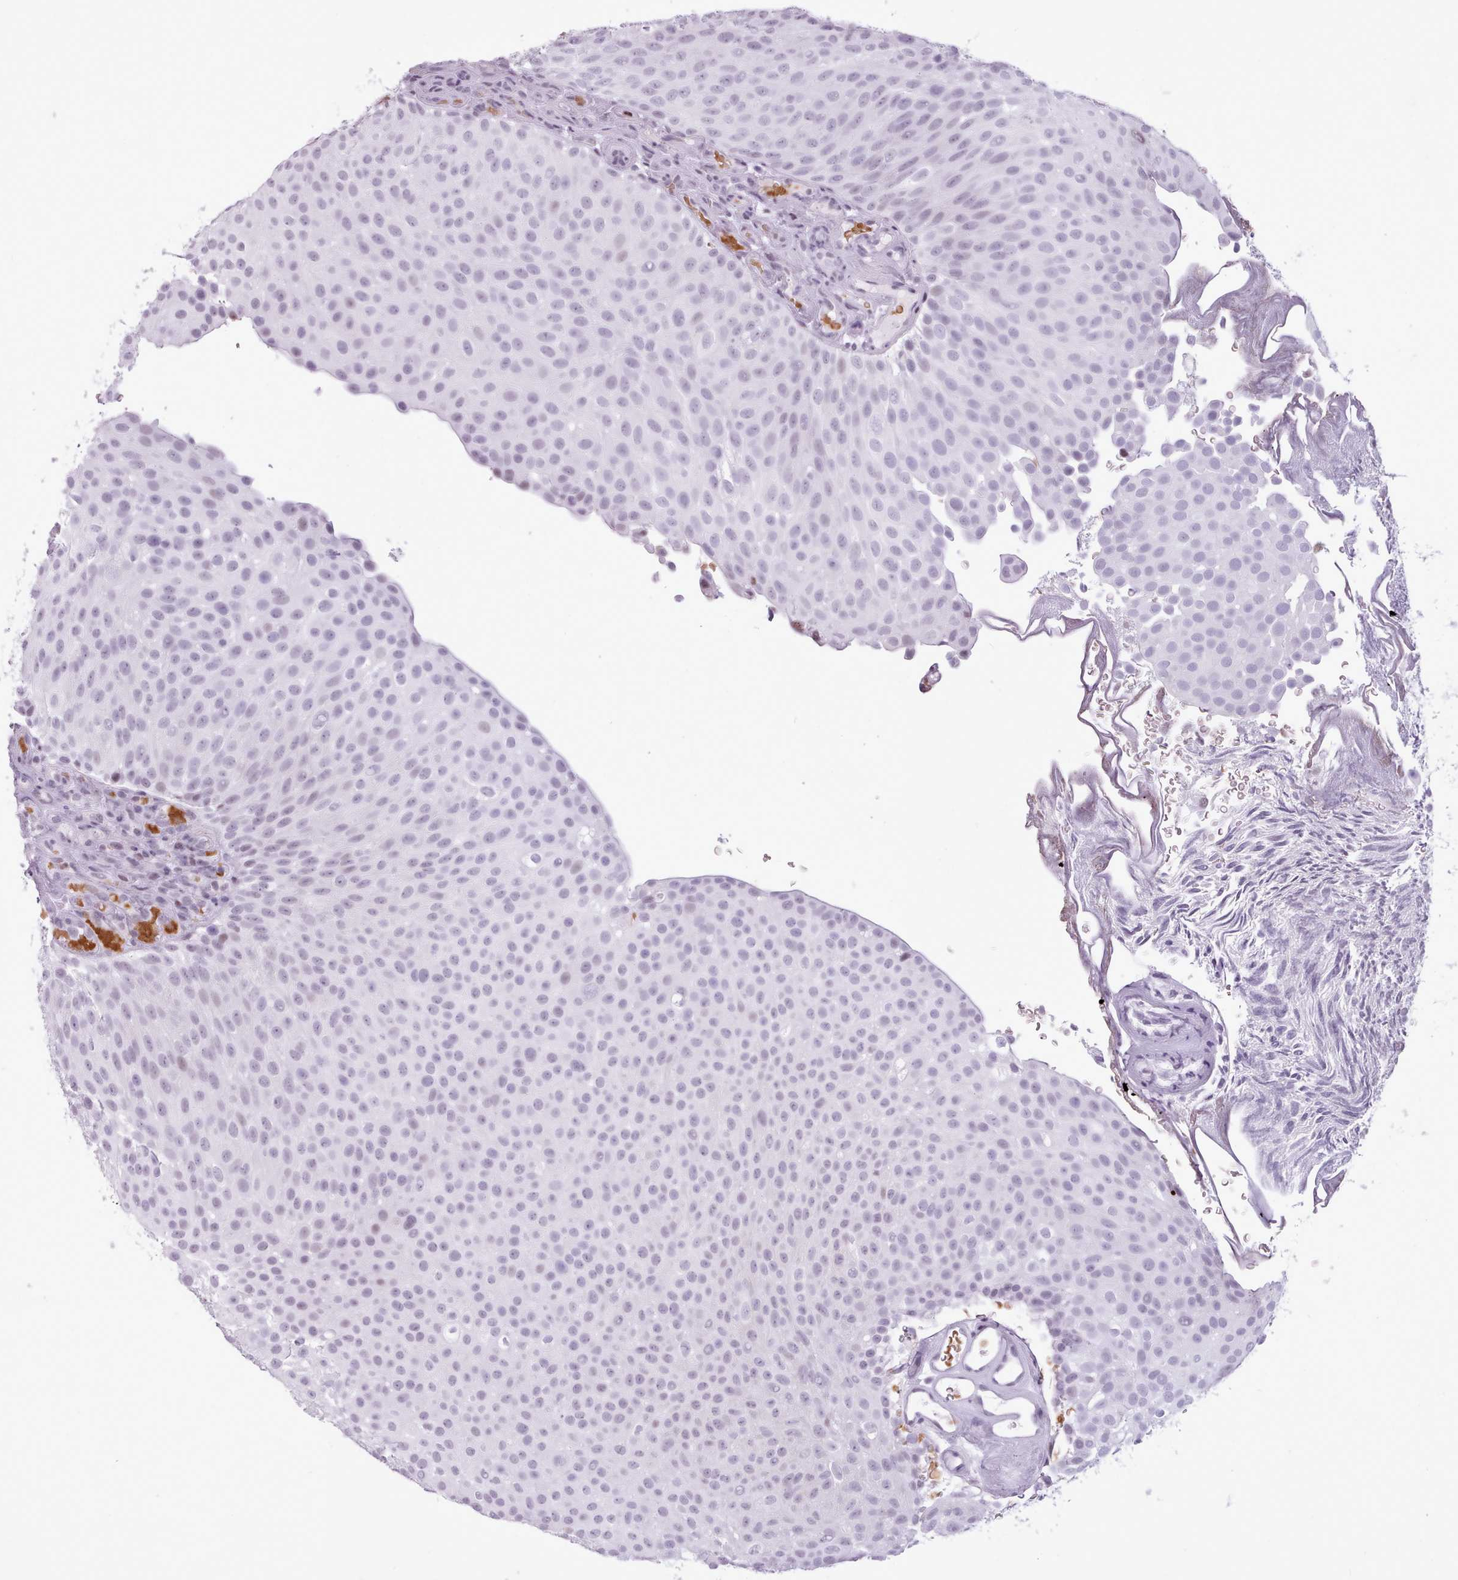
{"staining": {"intensity": "weak", "quantity": "<25%", "location": "nuclear"}, "tissue": "urothelial cancer", "cell_type": "Tumor cells", "image_type": "cancer", "snomed": [{"axis": "morphology", "description": "Urothelial carcinoma, Low grade"}, {"axis": "topography", "description": "Urinary bladder"}], "caption": "There is no significant expression in tumor cells of urothelial cancer.", "gene": "SRSF4", "patient": {"sex": "male", "age": 78}}